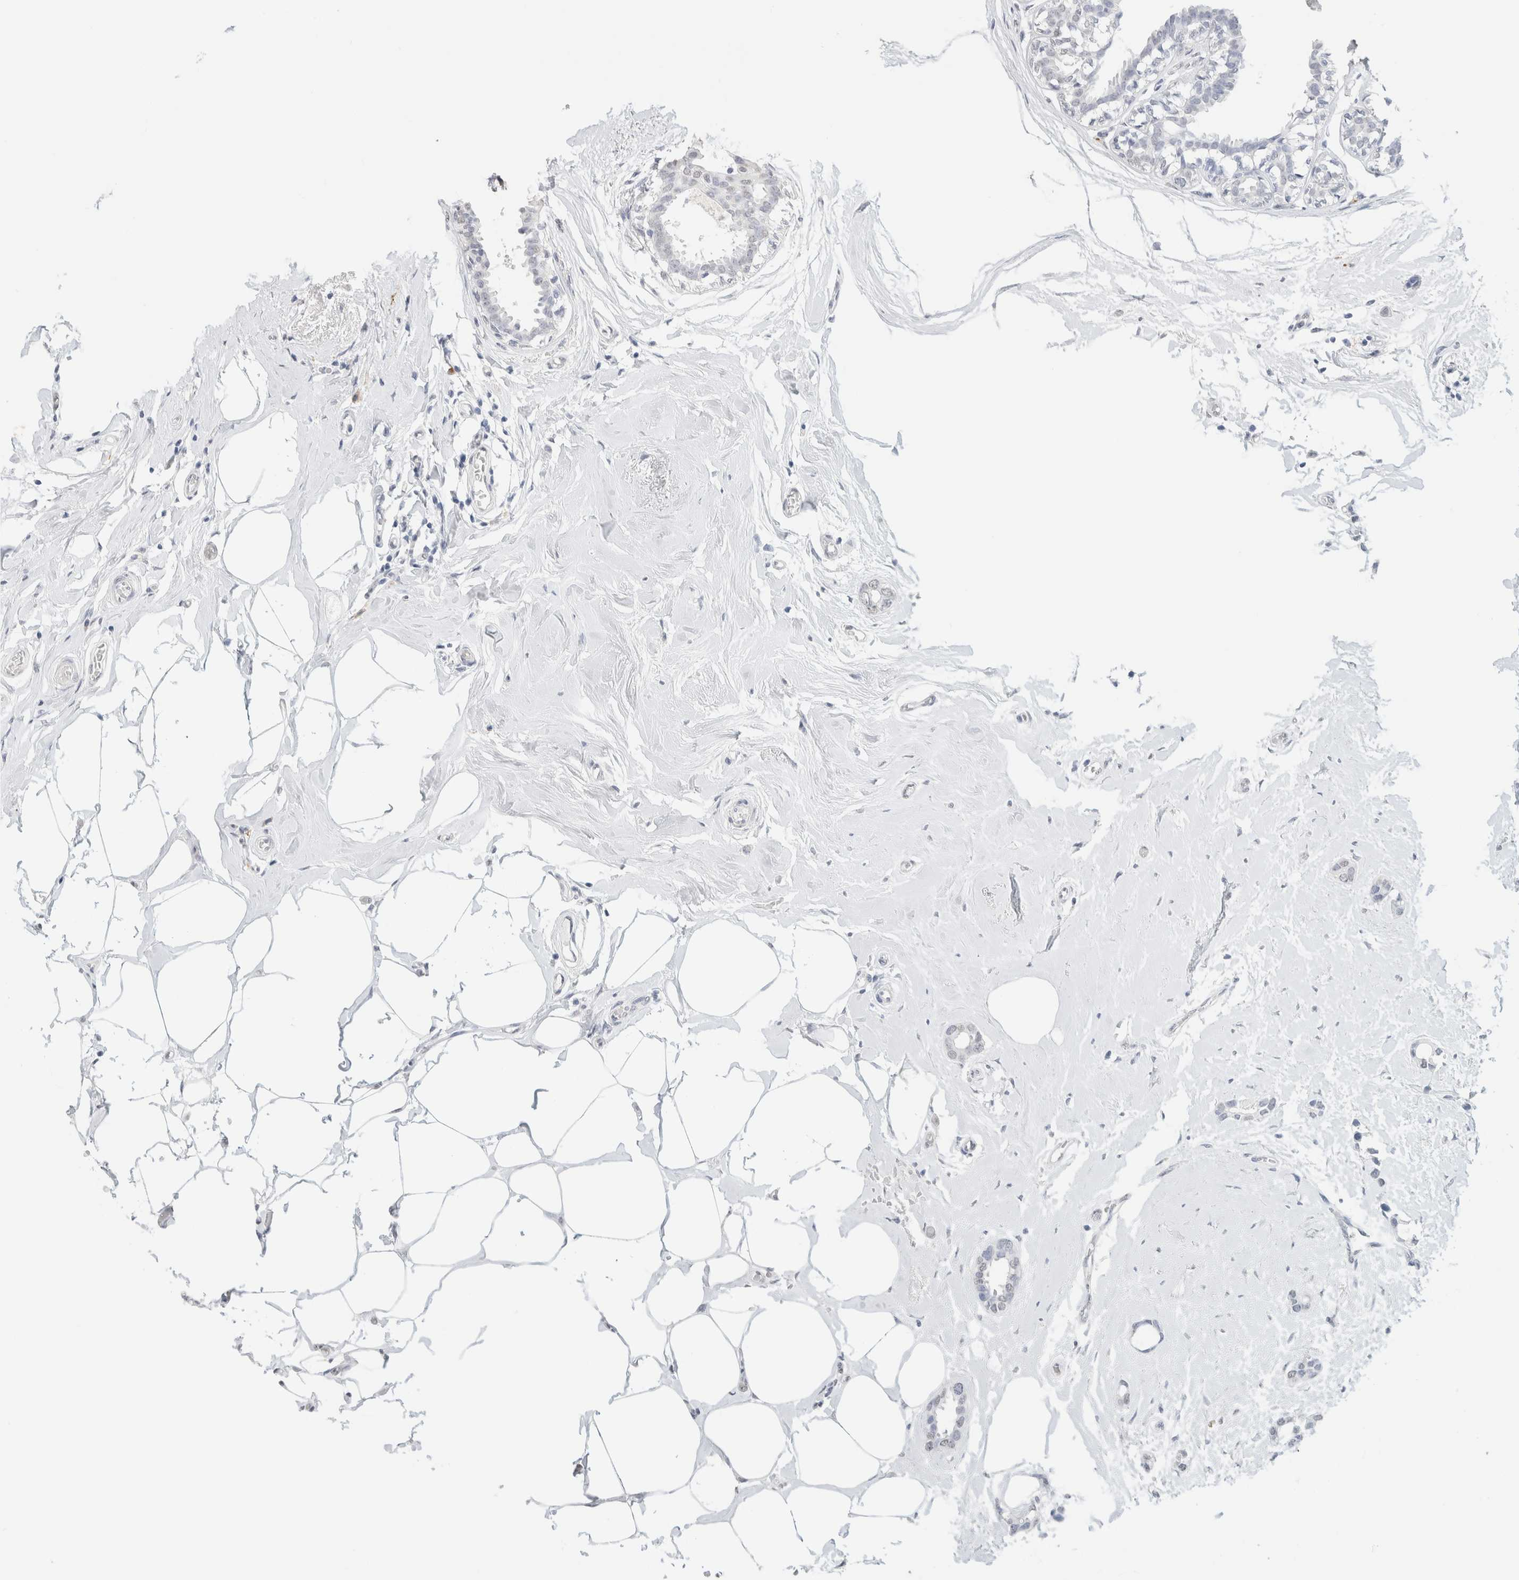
{"staining": {"intensity": "negative", "quantity": "none", "location": "none"}, "tissue": "breast cancer", "cell_type": "Tumor cells", "image_type": "cancer", "snomed": [{"axis": "morphology", "description": "Duct carcinoma"}, {"axis": "topography", "description": "Breast"}], "caption": "Breast invasive ductal carcinoma stained for a protein using immunohistochemistry (IHC) shows no expression tumor cells.", "gene": "CD80", "patient": {"sex": "female", "age": 55}}